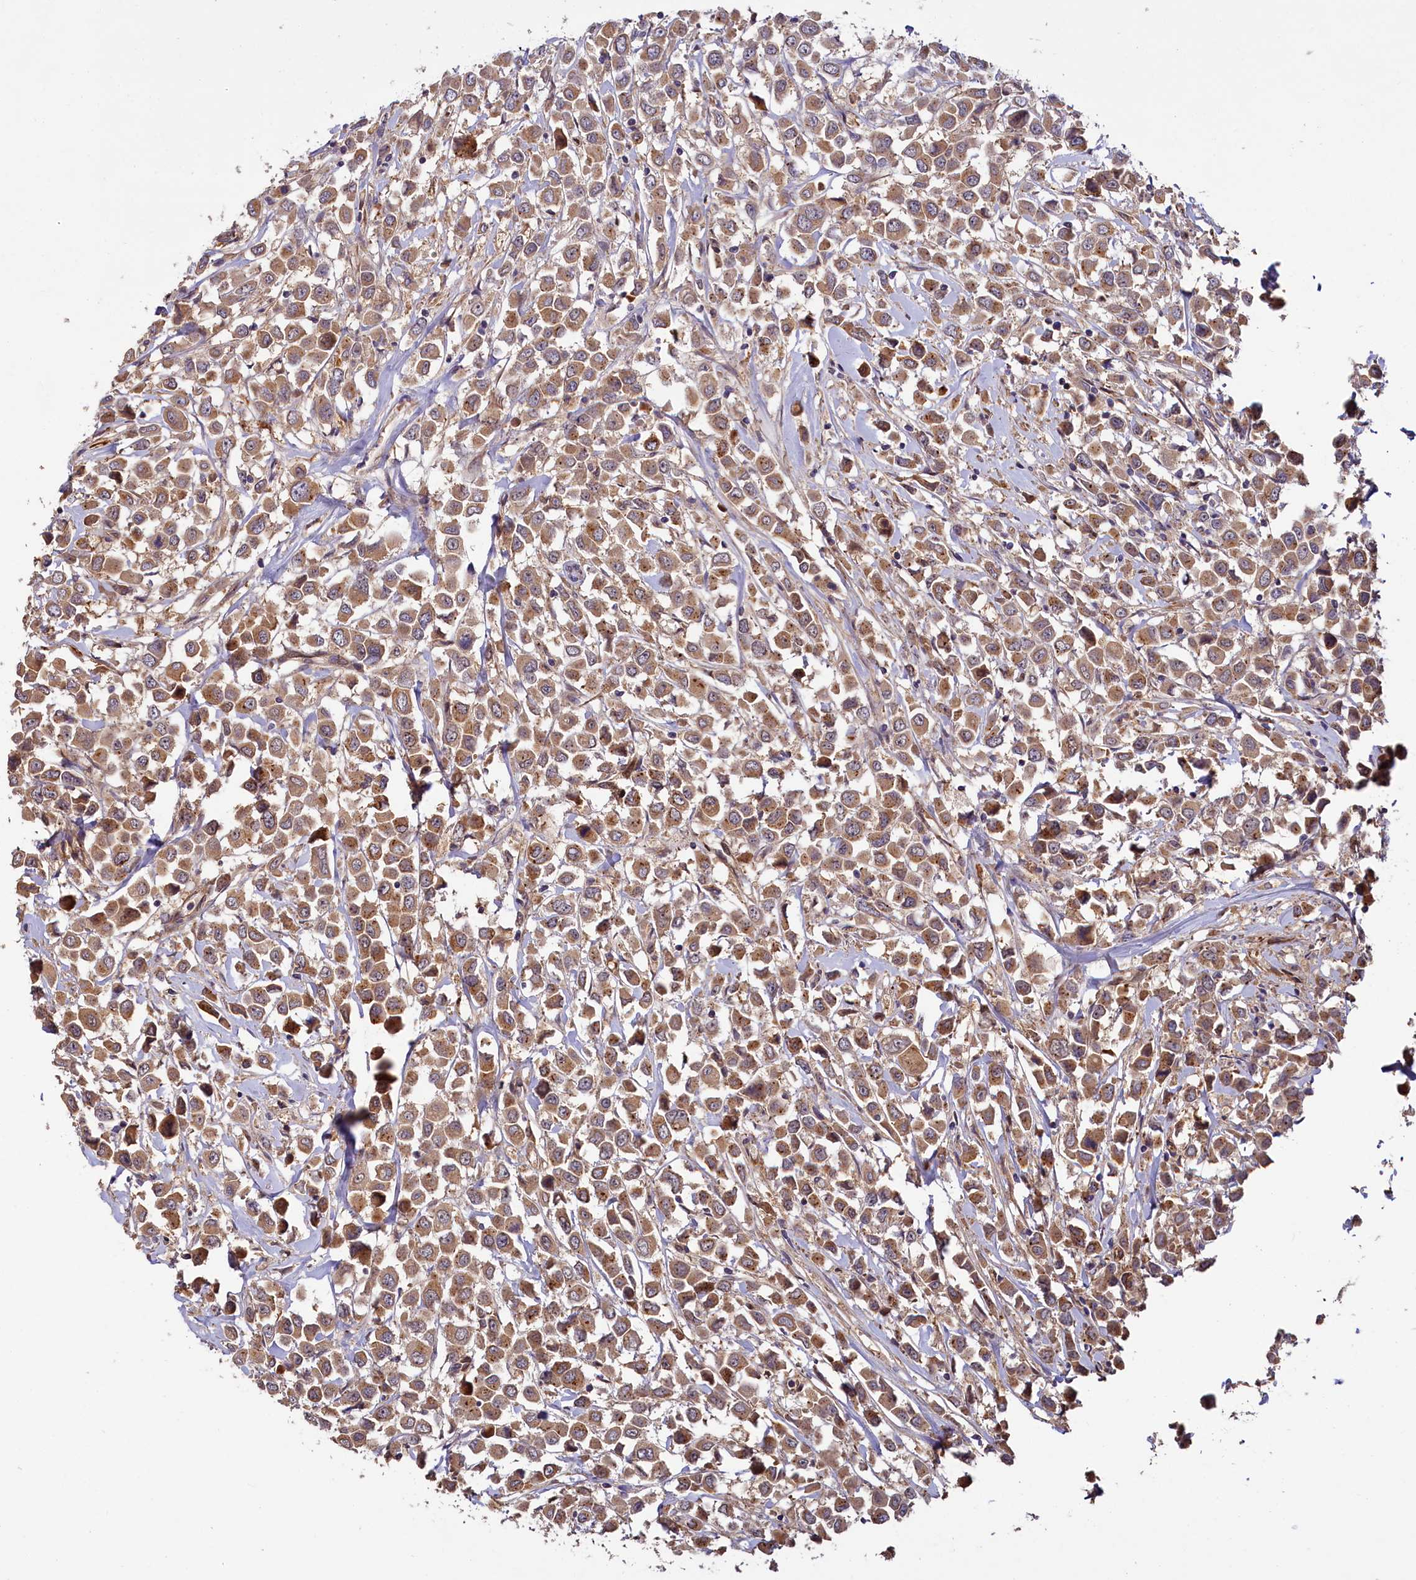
{"staining": {"intensity": "moderate", "quantity": ">75%", "location": "cytoplasmic/membranous"}, "tissue": "breast cancer", "cell_type": "Tumor cells", "image_type": "cancer", "snomed": [{"axis": "morphology", "description": "Duct carcinoma"}, {"axis": "topography", "description": "Breast"}], "caption": "Immunohistochemistry (DAB (3,3'-diaminobenzidine)) staining of invasive ductal carcinoma (breast) shows moderate cytoplasmic/membranous protein expression in about >75% of tumor cells. The staining was performed using DAB, with brown indicating positive protein expression. Nuclei are stained blue with hematoxylin.", "gene": "PKN2", "patient": {"sex": "female", "age": 61}}